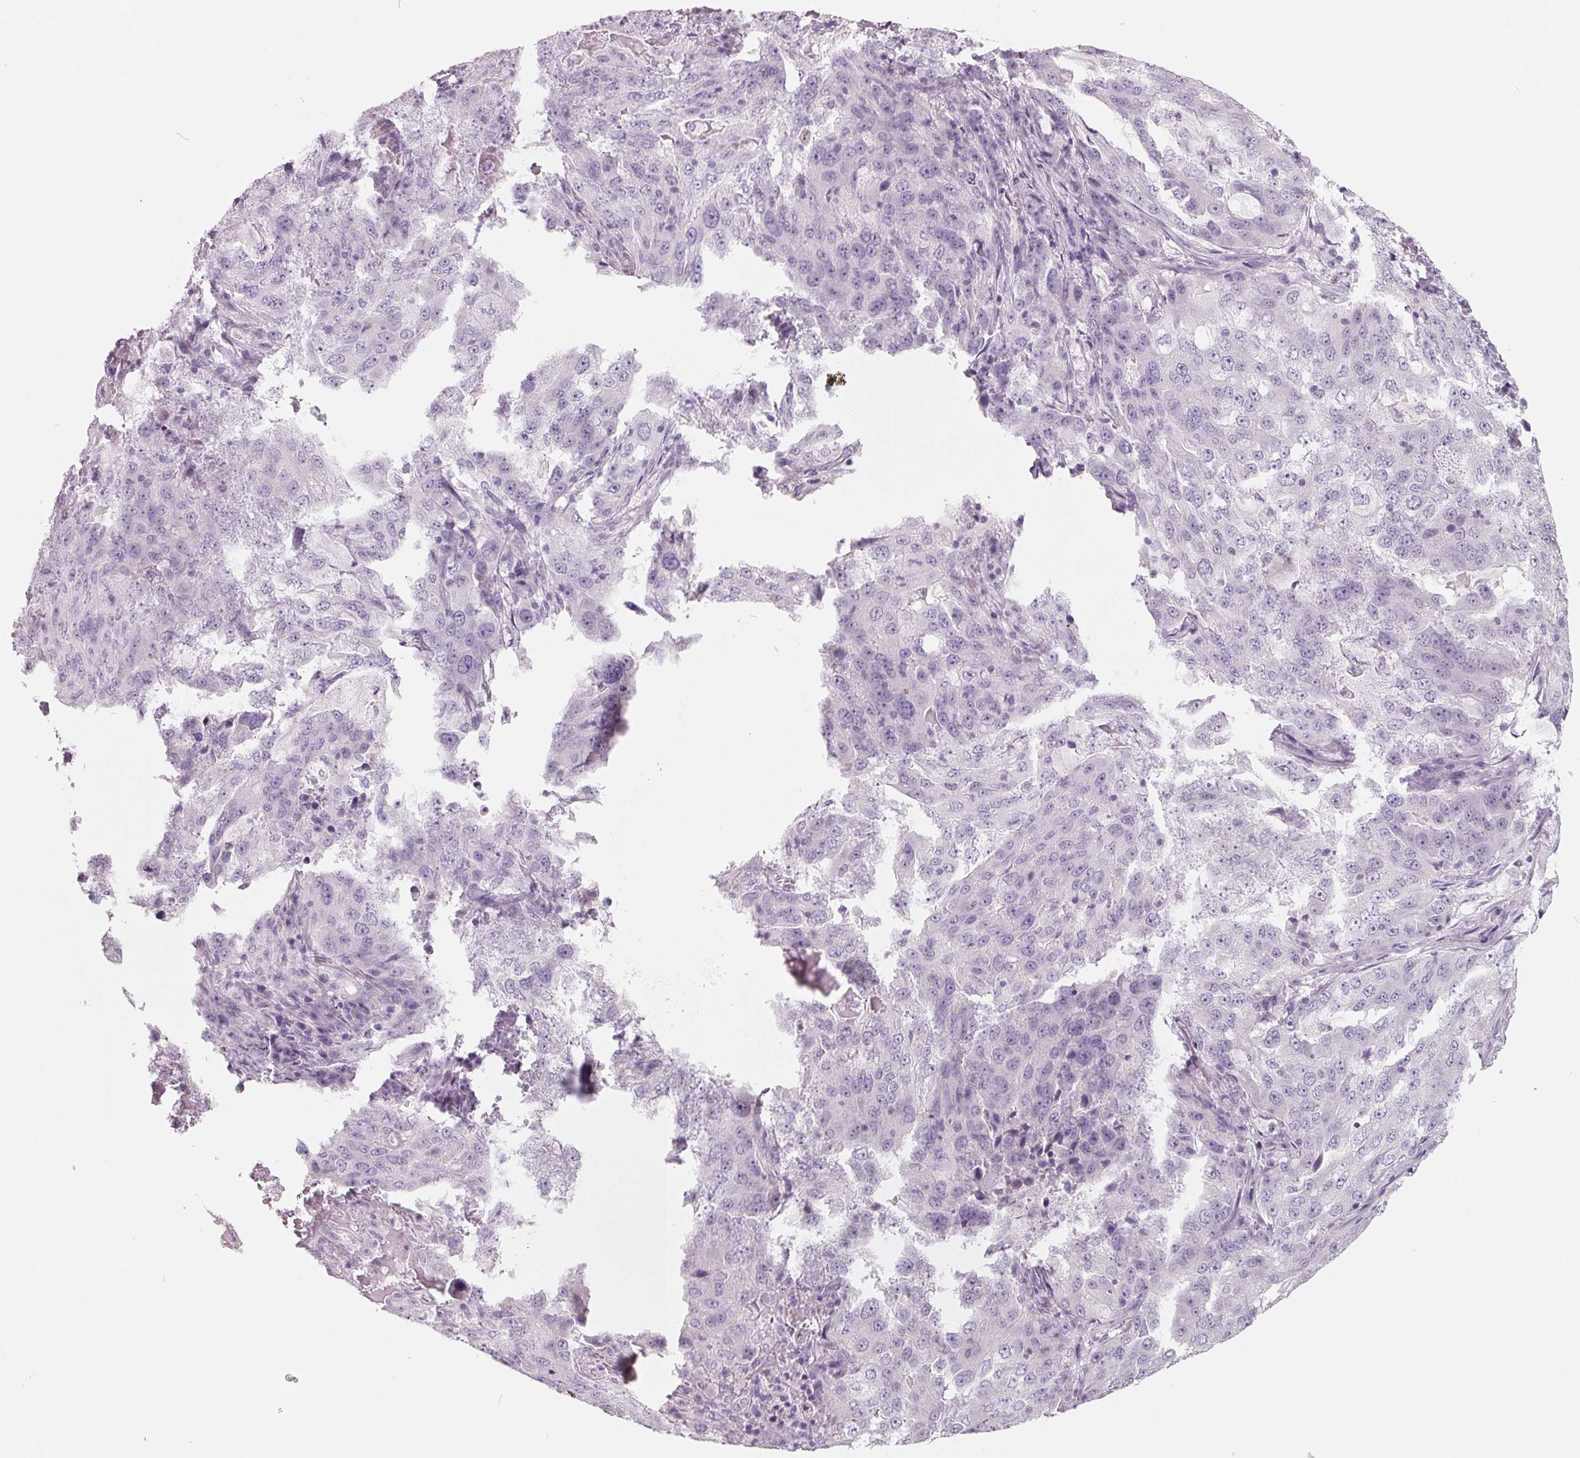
{"staining": {"intensity": "negative", "quantity": "none", "location": "none"}, "tissue": "lung cancer", "cell_type": "Tumor cells", "image_type": "cancer", "snomed": [{"axis": "morphology", "description": "Adenocarcinoma, NOS"}, {"axis": "topography", "description": "Lung"}], "caption": "This is an immunohistochemistry (IHC) histopathology image of lung cancer (adenocarcinoma). There is no staining in tumor cells.", "gene": "FTCD", "patient": {"sex": "female", "age": 61}}